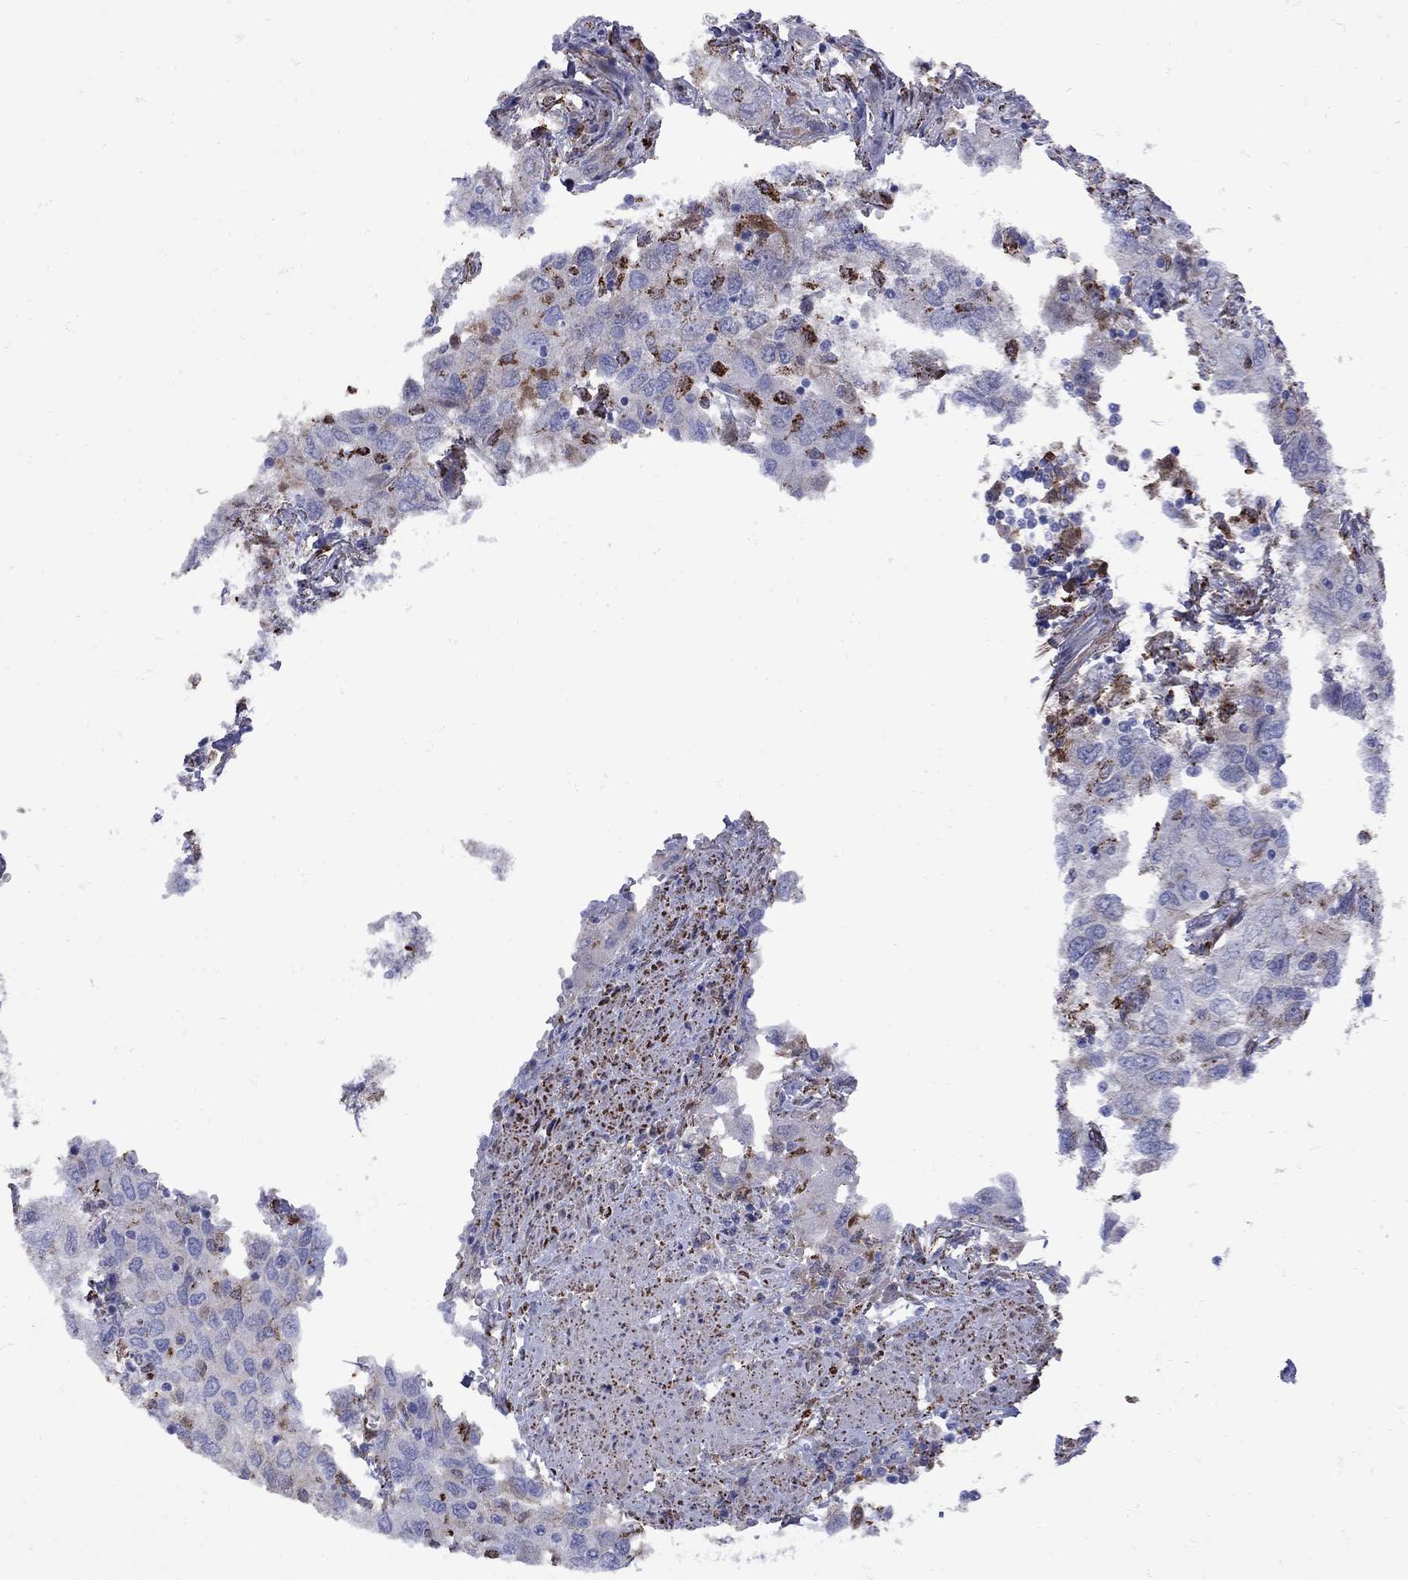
{"staining": {"intensity": "negative", "quantity": "none", "location": "none"}, "tissue": "urothelial cancer", "cell_type": "Tumor cells", "image_type": "cancer", "snomed": [{"axis": "morphology", "description": "Urothelial carcinoma, High grade"}, {"axis": "topography", "description": "Urinary bladder"}], "caption": "An image of human high-grade urothelial carcinoma is negative for staining in tumor cells. The staining is performed using DAB (3,3'-diaminobenzidine) brown chromogen with nuclei counter-stained in using hematoxylin.", "gene": "SESTD1", "patient": {"sex": "male", "age": 76}}